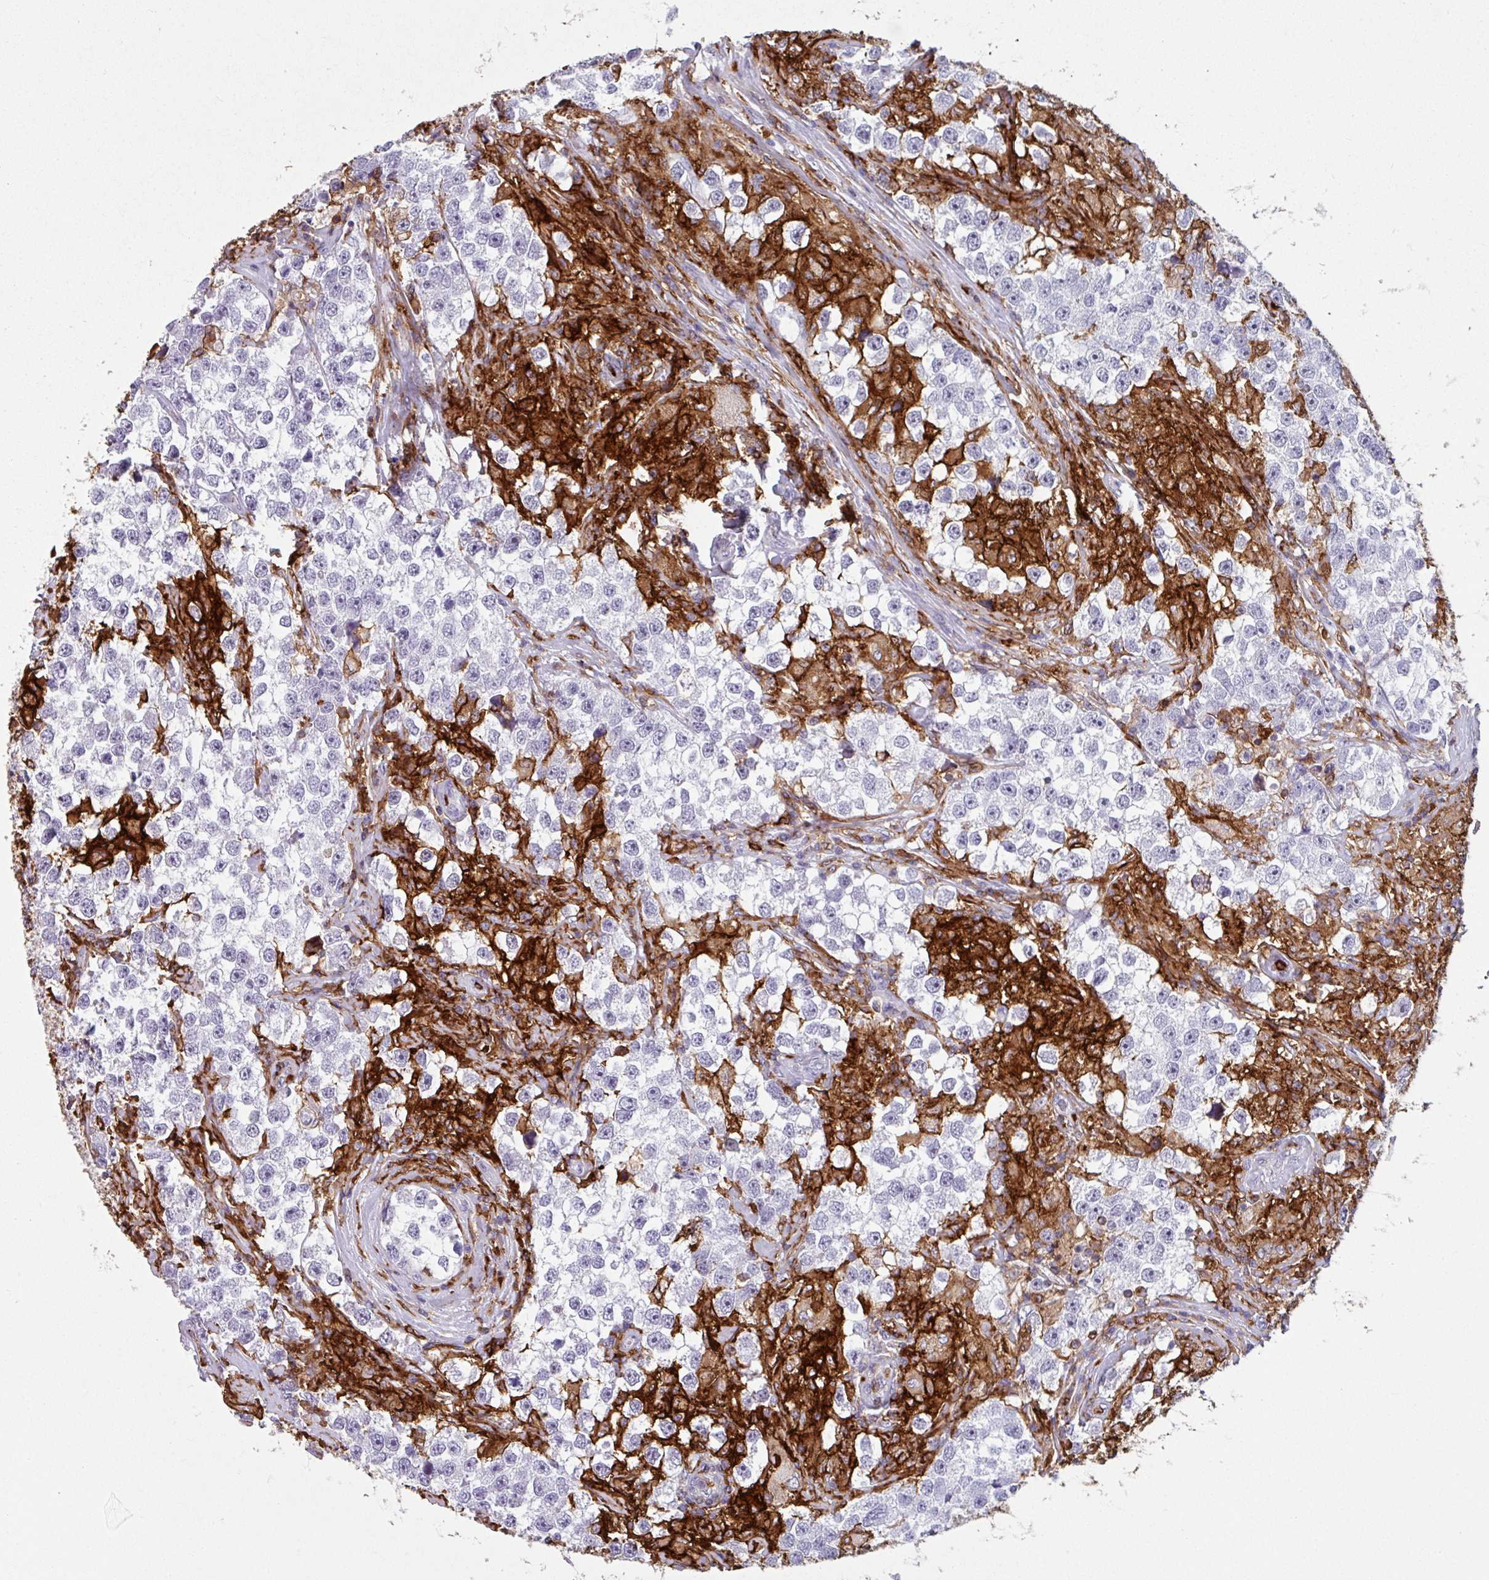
{"staining": {"intensity": "negative", "quantity": "none", "location": "none"}, "tissue": "testis cancer", "cell_type": "Tumor cells", "image_type": "cancer", "snomed": [{"axis": "morphology", "description": "Seminoma, NOS"}, {"axis": "topography", "description": "Testis"}], "caption": "Tumor cells show no significant protein expression in testis cancer.", "gene": "EXOSC5", "patient": {"sex": "male", "age": 46}}